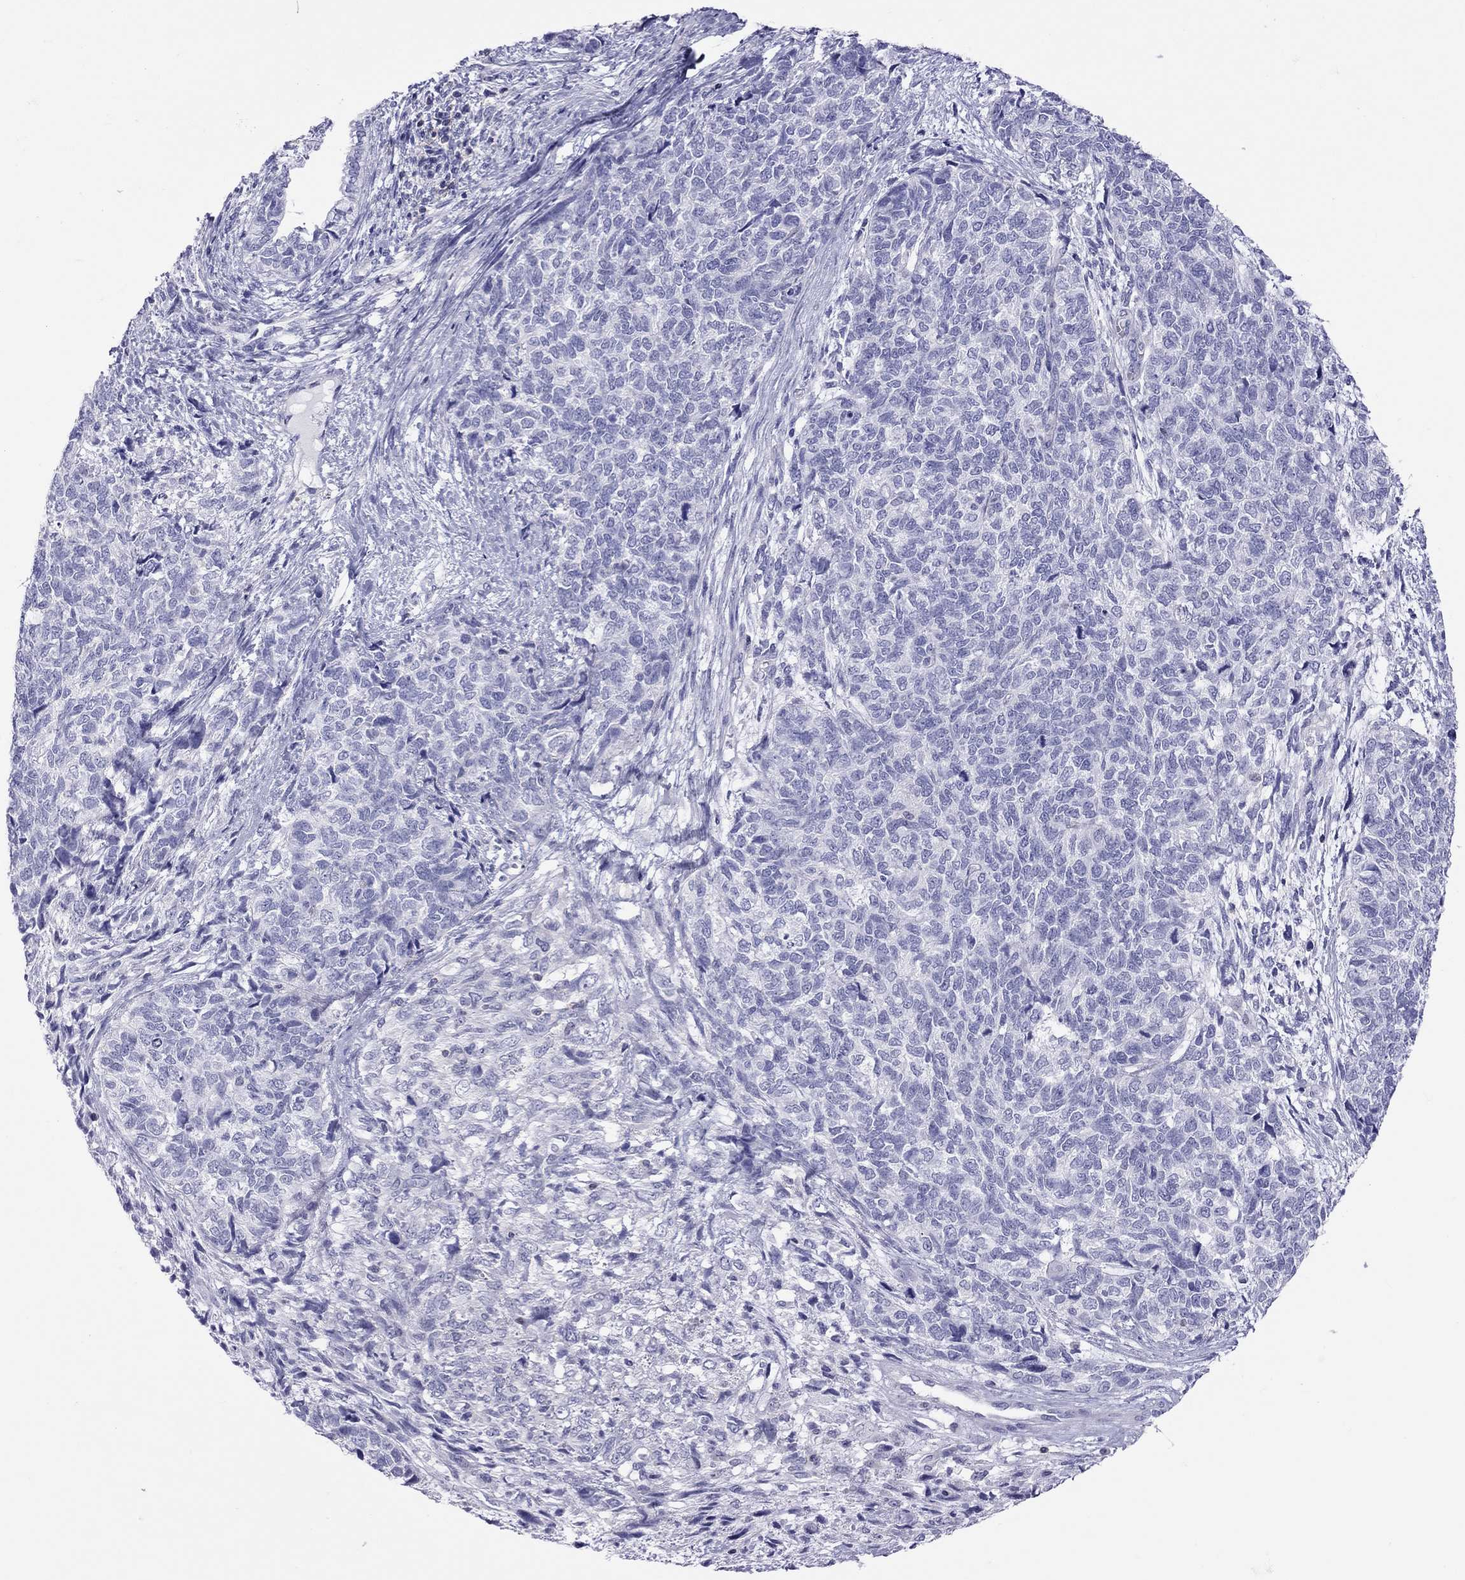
{"staining": {"intensity": "negative", "quantity": "none", "location": "none"}, "tissue": "cervical cancer", "cell_type": "Tumor cells", "image_type": "cancer", "snomed": [{"axis": "morphology", "description": "Squamous cell carcinoma, NOS"}, {"axis": "topography", "description": "Cervix"}], "caption": "Tumor cells are negative for brown protein staining in cervical squamous cell carcinoma.", "gene": "STAG3", "patient": {"sex": "female", "age": 63}}